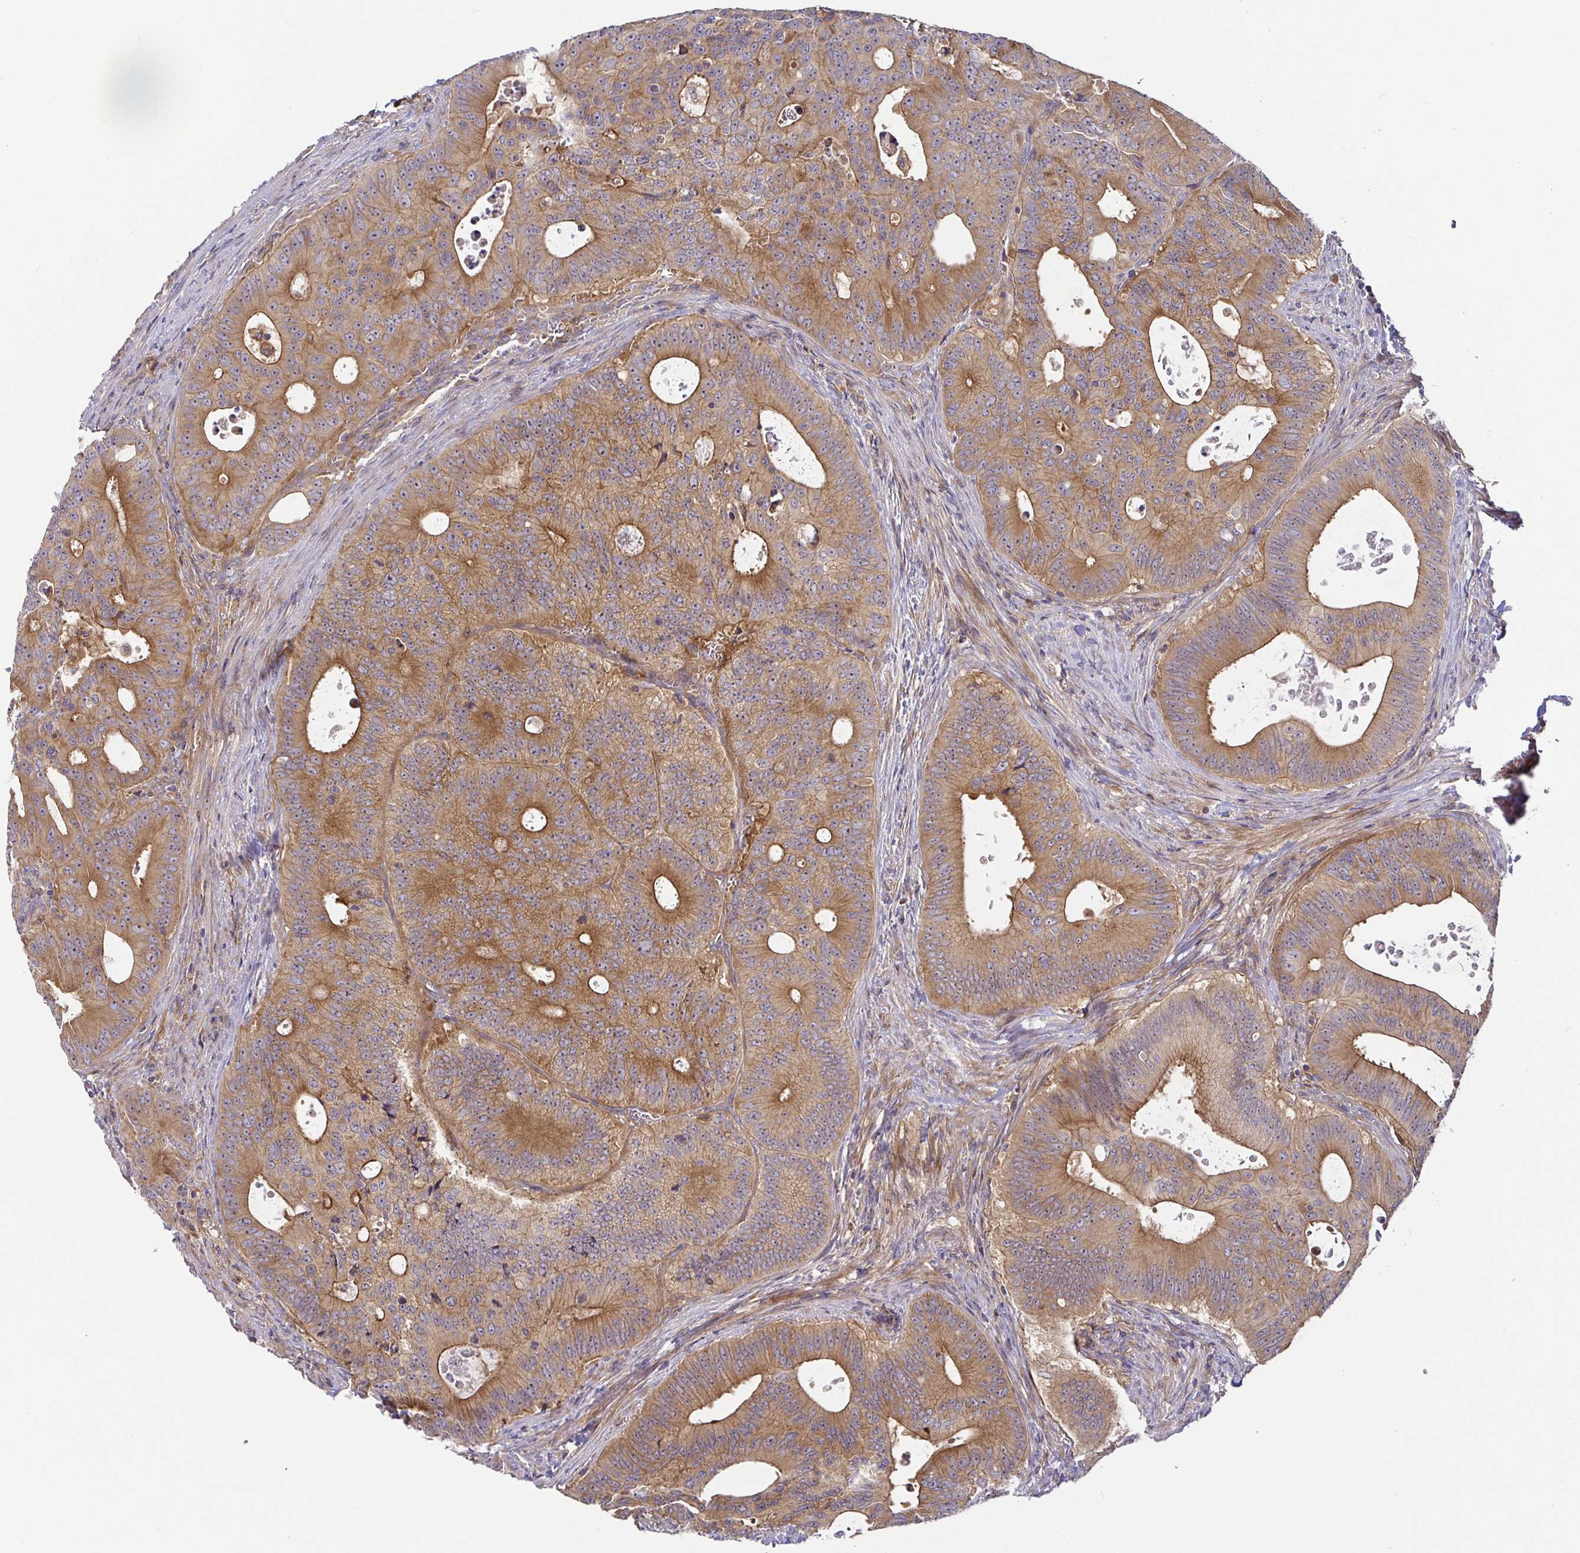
{"staining": {"intensity": "moderate", "quantity": ">75%", "location": "cytoplasmic/membranous"}, "tissue": "colorectal cancer", "cell_type": "Tumor cells", "image_type": "cancer", "snomed": [{"axis": "morphology", "description": "Adenocarcinoma, NOS"}, {"axis": "topography", "description": "Colon"}], "caption": "An image showing moderate cytoplasmic/membranous positivity in about >75% of tumor cells in colorectal cancer, as visualized by brown immunohistochemical staining.", "gene": "SNX8", "patient": {"sex": "male", "age": 62}}